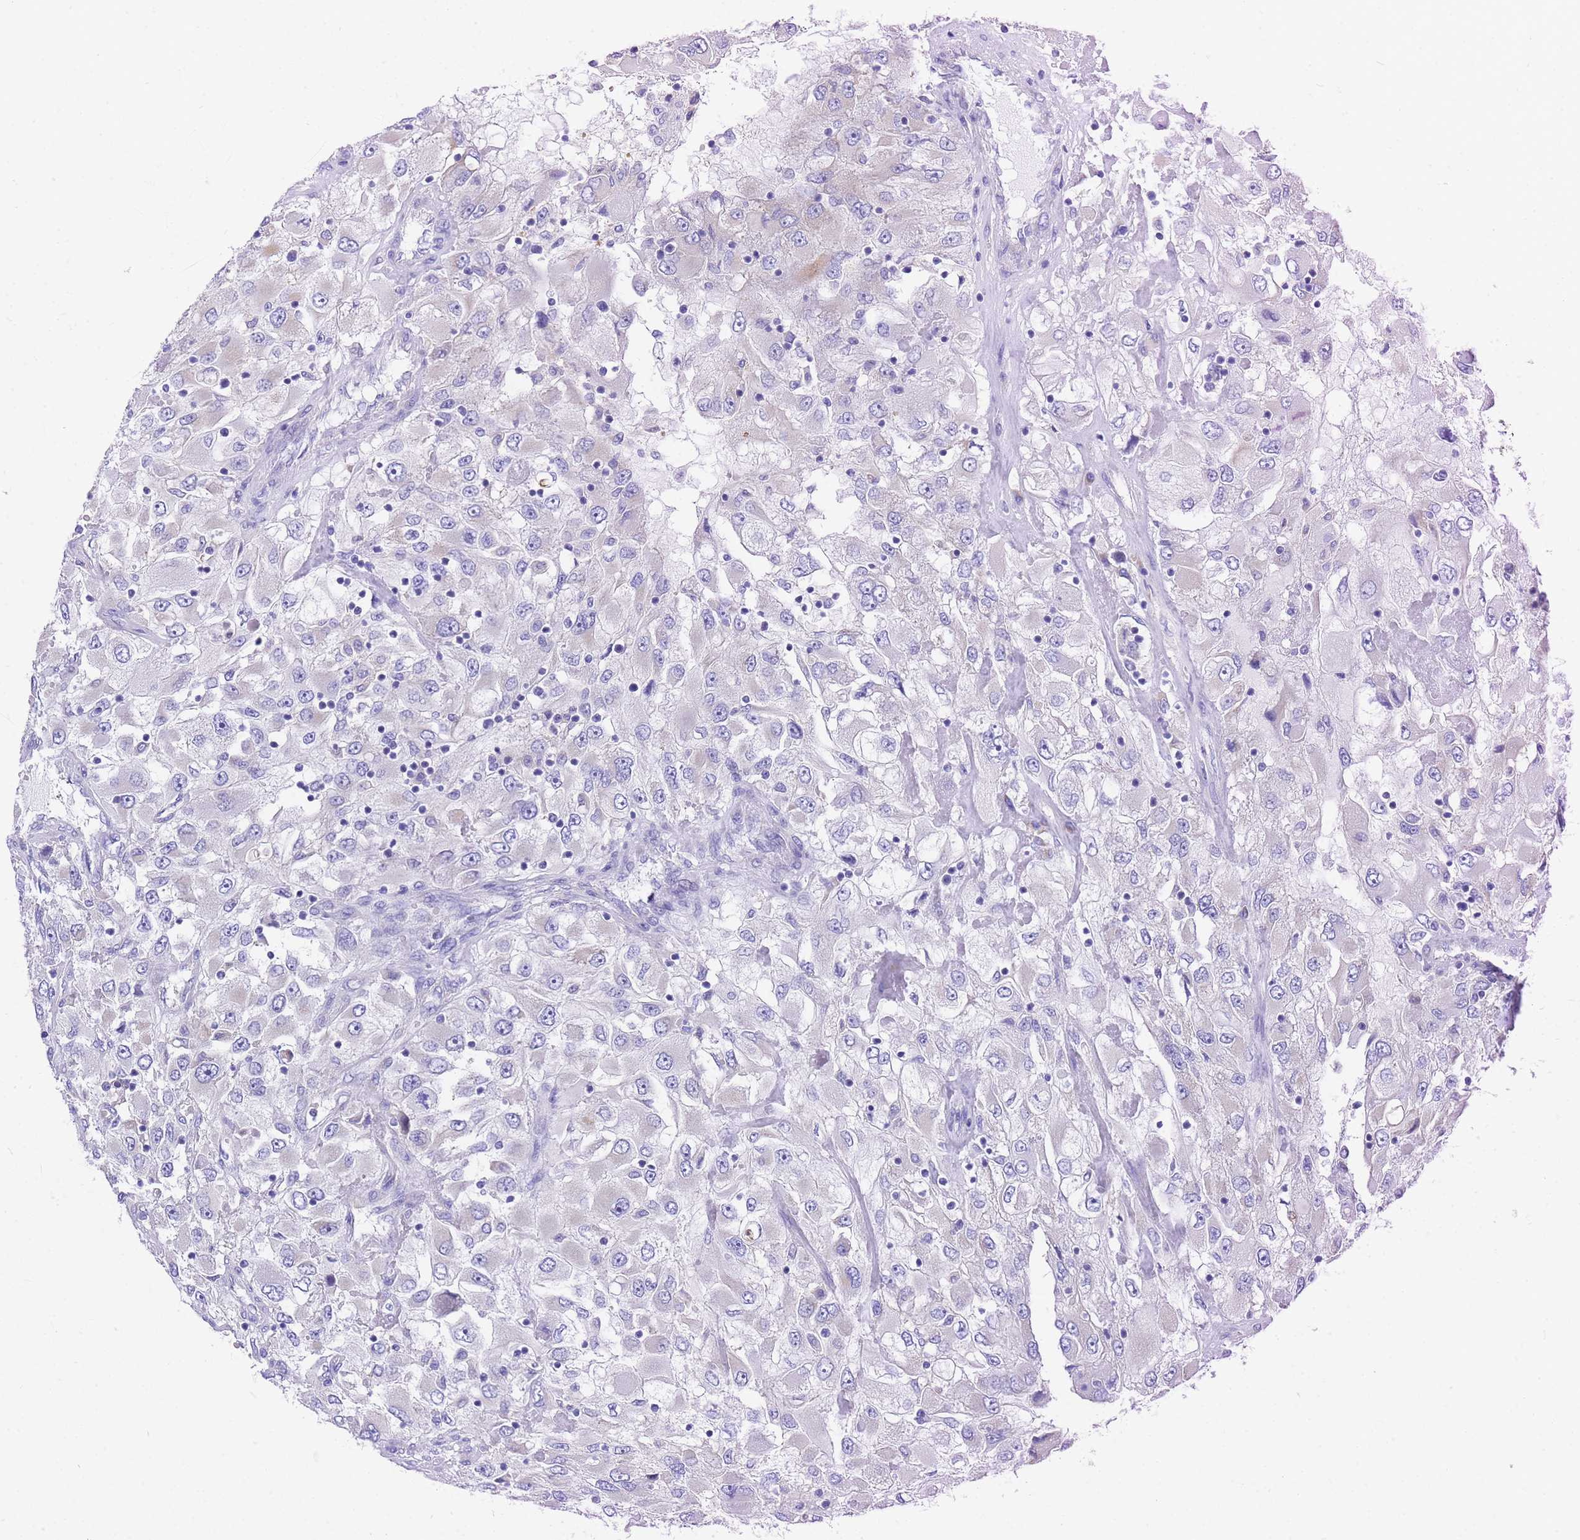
{"staining": {"intensity": "negative", "quantity": "none", "location": "none"}, "tissue": "renal cancer", "cell_type": "Tumor cells", "image_type": "cancer", "snomed": [{"axis": "morphology", "description": "Adenocarcinoma, NOS"}, {"axis": "topography", "description": "Kidney"}], "caption": "Immunohistochemistry (IHC) micrograph of neoplastic tissue: human renal cancer stained with DAB (3,3'-diaminobenzidine) exhibits no significant protein staining in tumor cells. Nuclei are stained in blue.", "gene": "TM4SF4", "patient": {"sex": "female", "age": 52}}